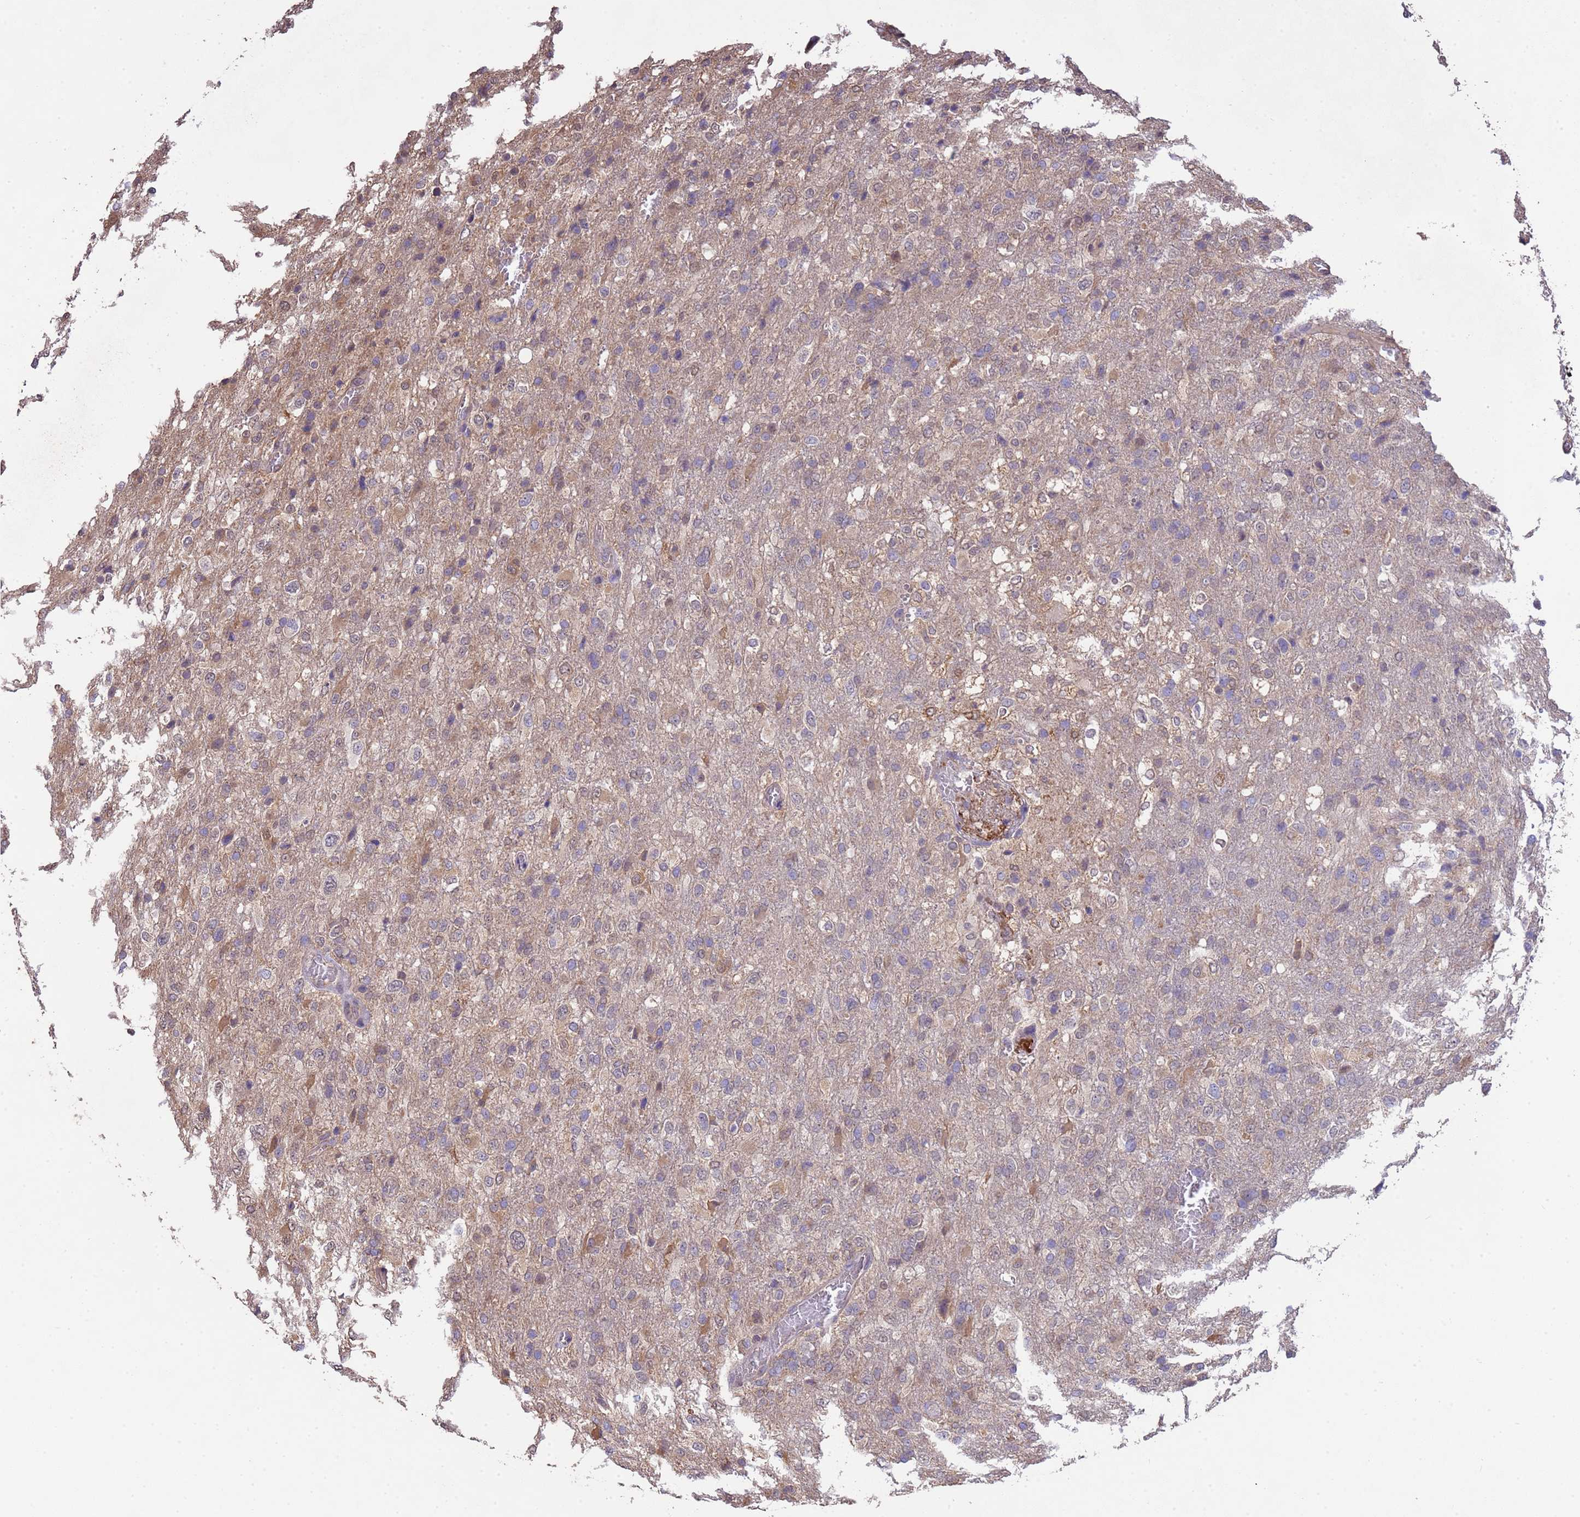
{"staining": {"intensity": "moderate", "quantity": "<25%", "location": "cytoplasmic/membranous,nuclear"}, "tissue": "glioma", "cell_type": "Tumor cells", "image_type": "cancer", "snomed": [{"axis": "morphology", "description": "Glioma, malignant, High grade"}, {"axis": "topography", "description": "Brain"}], "caption": "Glioma stained for a protein shows moderate cytoplasmic/membranous and nuclear positivity in tumor cells.", "gene": "NPHP1", "patient": {"sex": "female", "age": 74}}